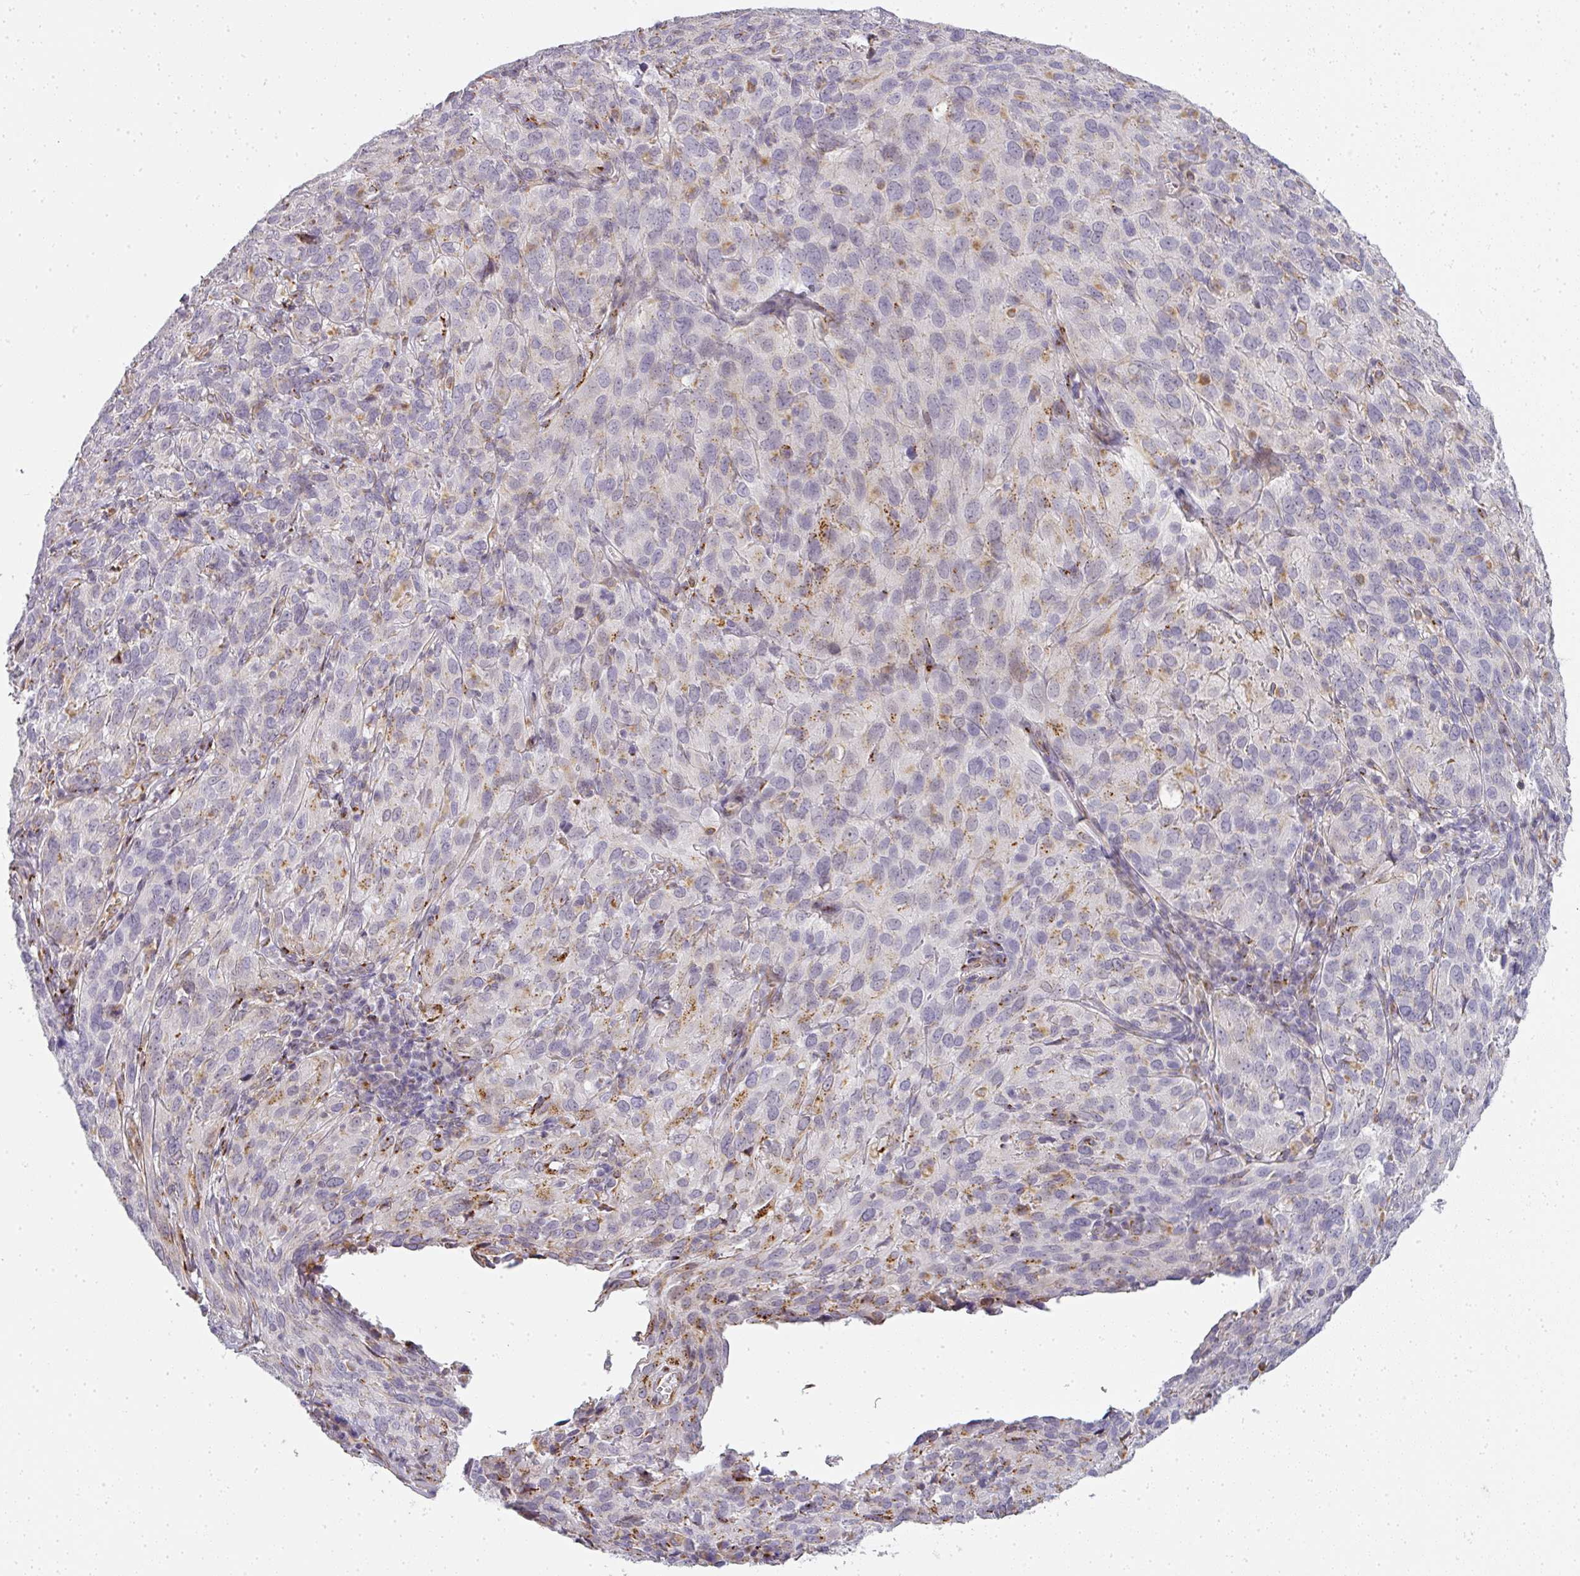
{"staining": {"intensity": "weak", "quantity": "<25%", "location": "cytoplasmic/membranous"}, "tissue": "cervical cancer", "cell_type": "Tumor cells", "image_type": "cancer", "snomed": [{"axis": "morphology", "description": "Squamous cell carcinoma, NOS"}, {"axis": "topography", "description": "Cervix"}], "caption": "High power microscopy micrograph of an IHC photomicrograph of squamous cell carcinoma (cervical), revealing no significant positivity in tumor cells.", "gene": "ATP8B2", "patient": {"sex": "female", "age": 51}}